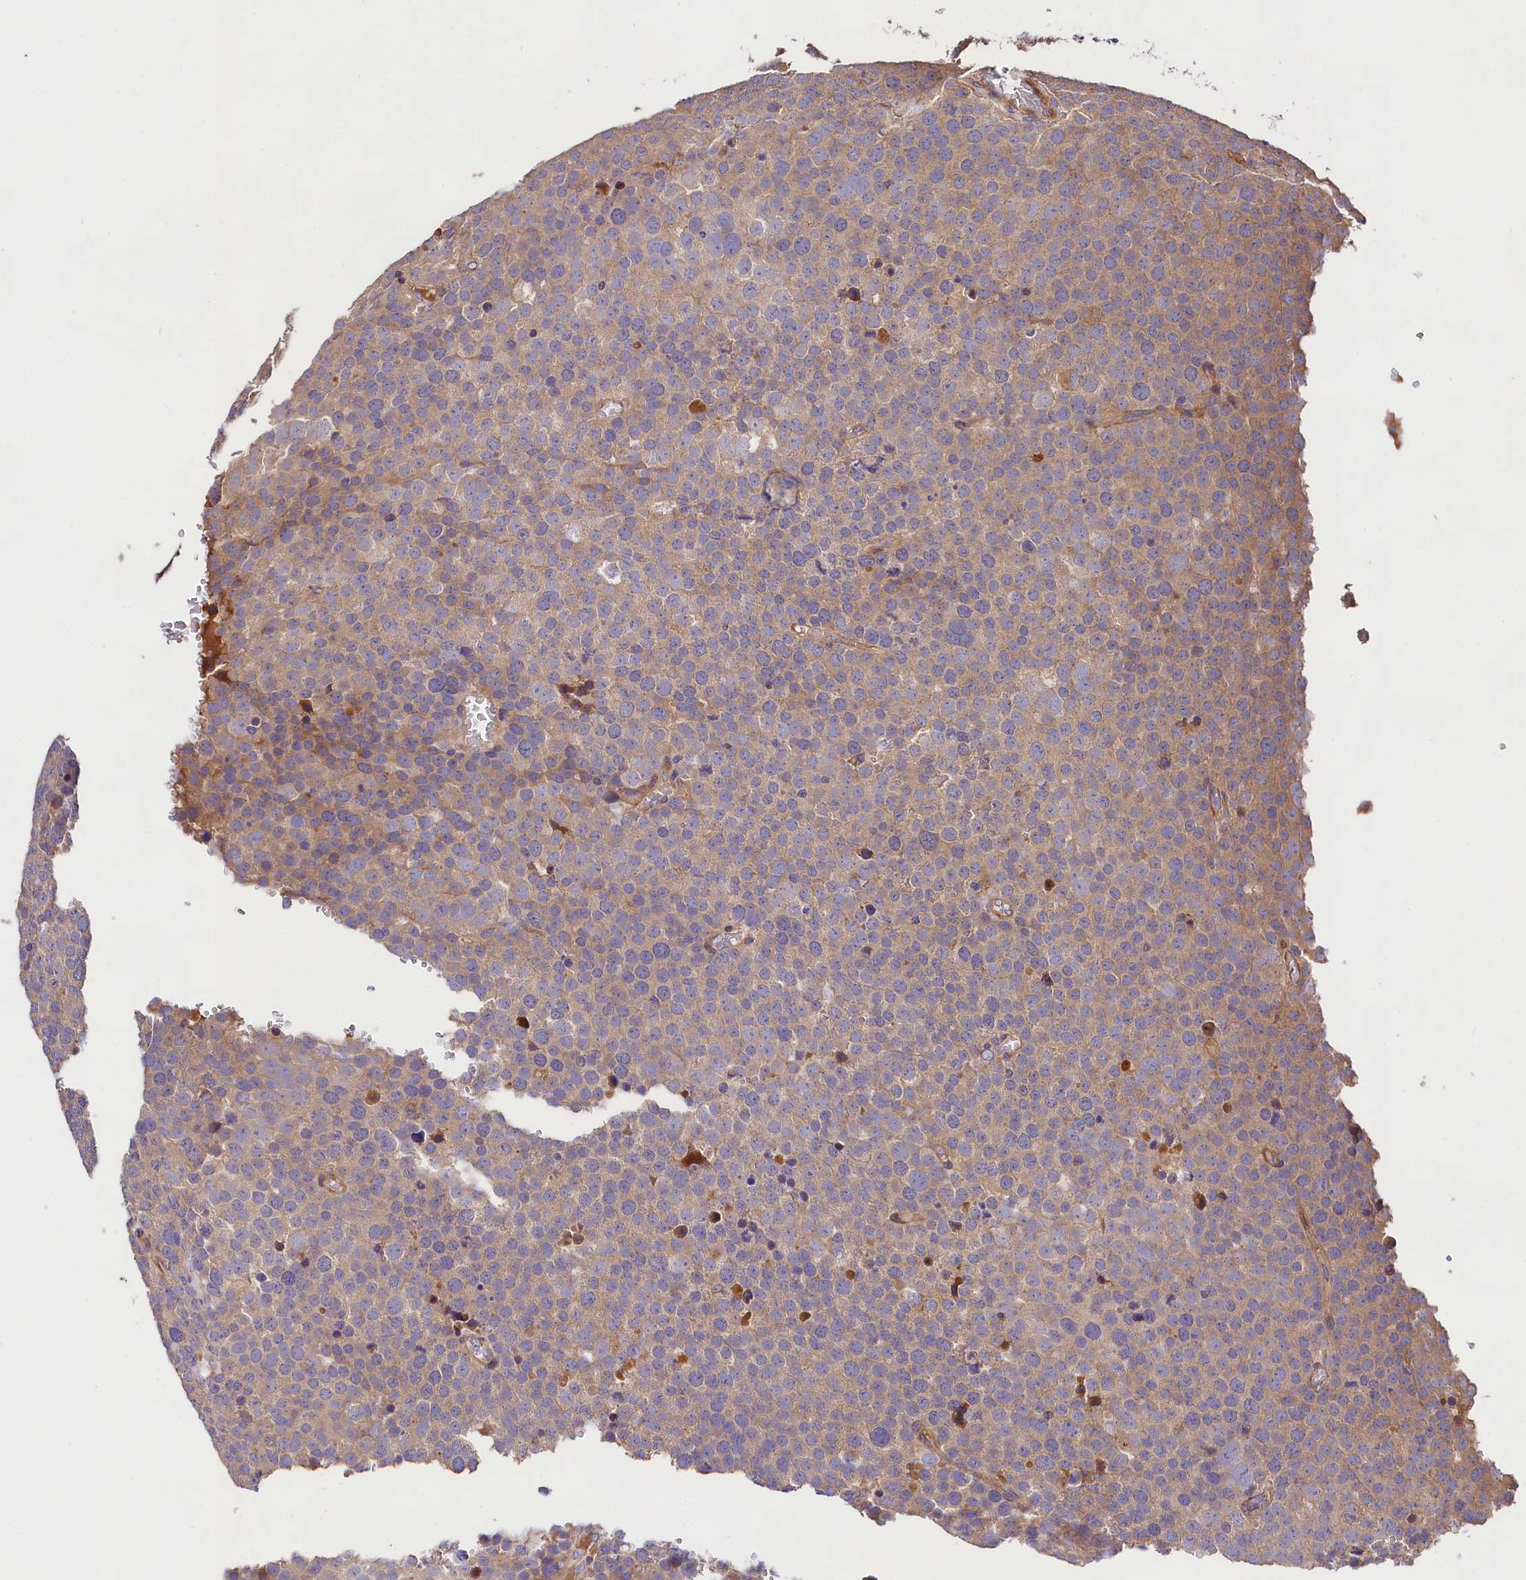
{"staining": {"intensity": "weak", "quantity": "<25%", "location": "cytoplasmic/membranous"}, "tissue": "testis cancer", "cell_type": "Tumor cells", "image_type": "cancer", "snomed": [{"axis": "morphology", "description": "Seminoma, NOS"}, {"axis": "topography", "description": "Testis"}], "caption": "An immunohistochemistry photomicrograph of testis cancer (seminoma) is shown. There is no staining in tumor cells of testis cancer (seminoma).", "gene": "SPG11", "patient": {"sex": "male", "age": 71}}